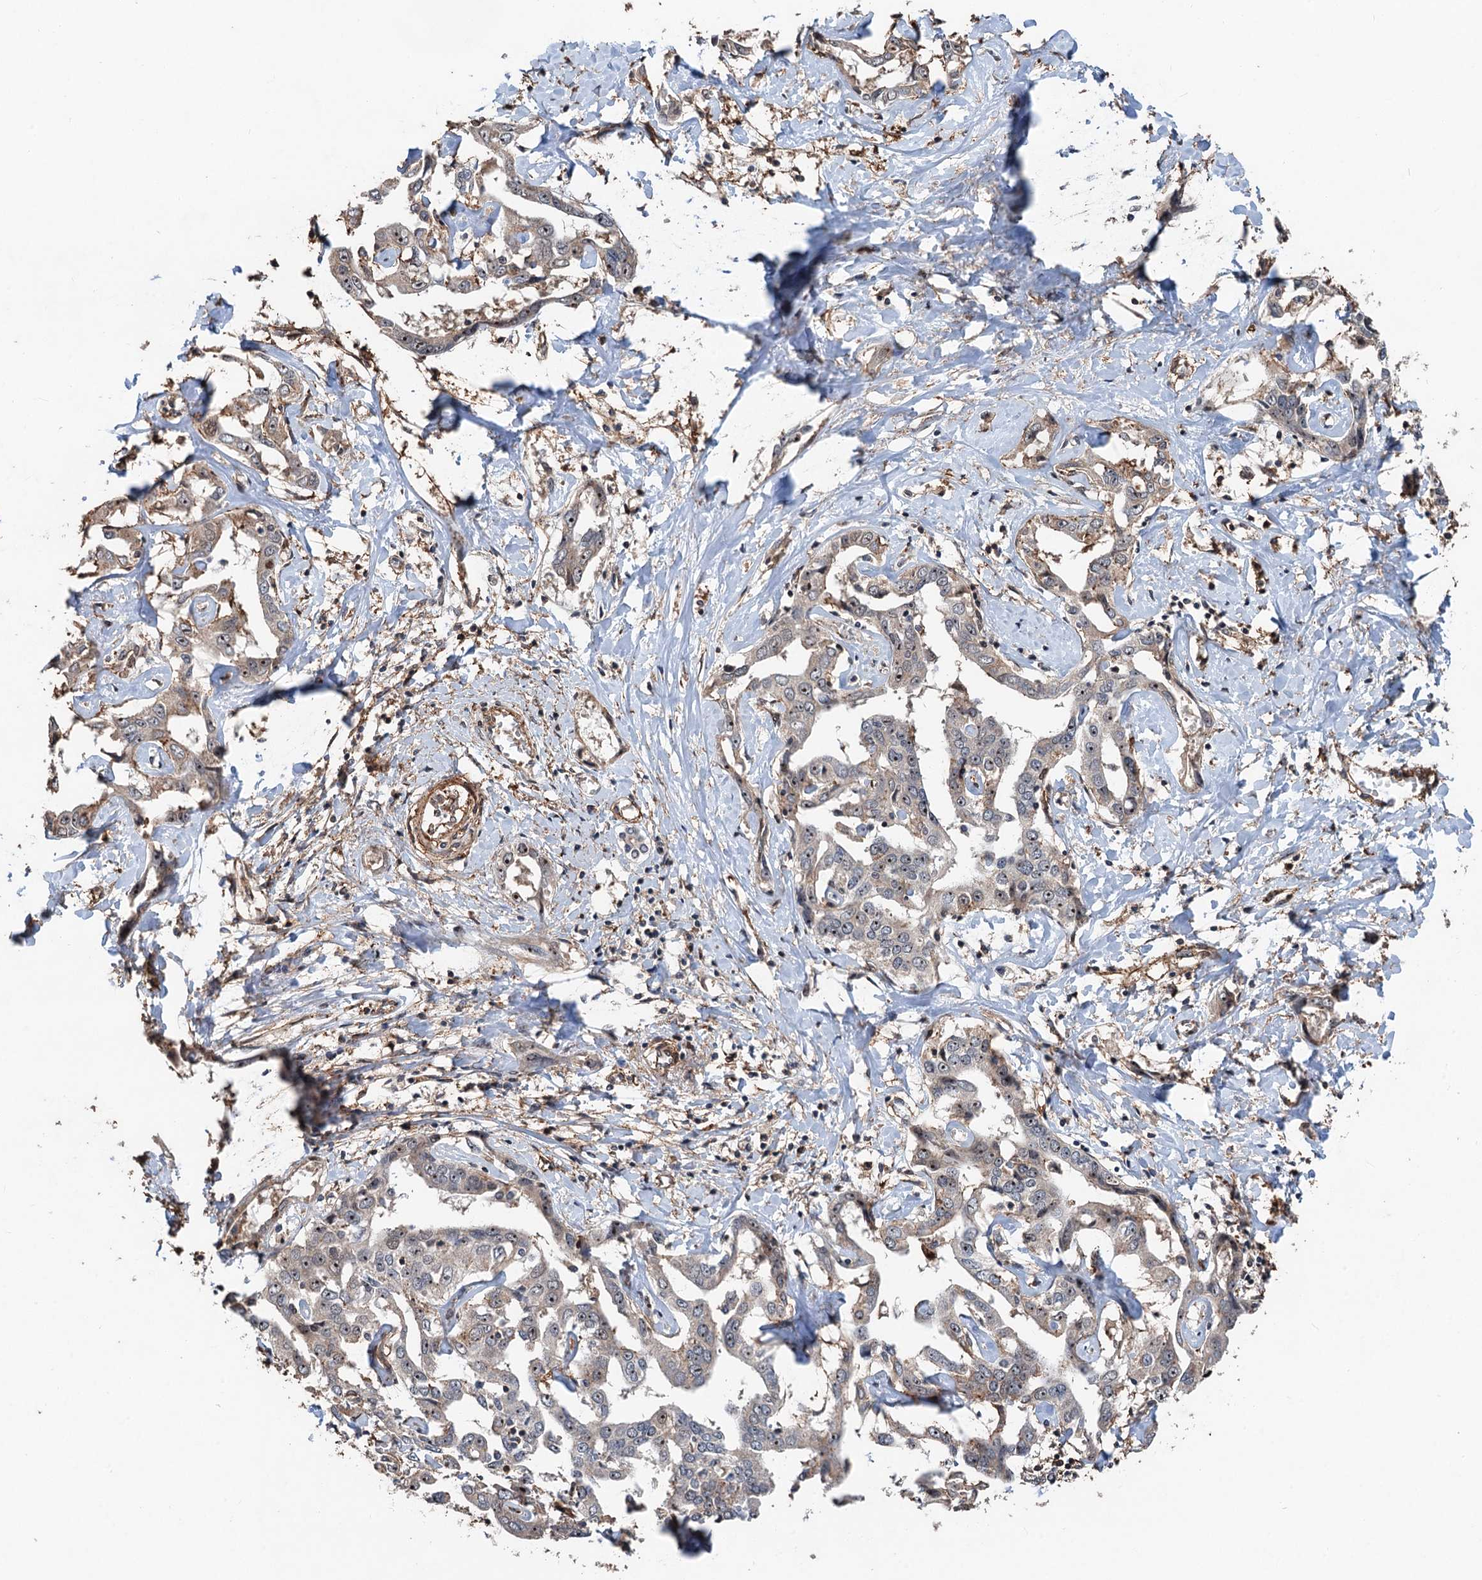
{"staining": {"intensity": "moderate", "quantity": "25%-75%", "location": "nuclear"}, "tissue": "liver cancer", "cell_type": "Tumor cells", "image_type": "cancer", "snomed": [{"axis": "morphology", "description": "Cholangiocarcinoma"}, {"axis": "topography", "description": "Liver"}], "caption": "Liver cancer (cholangiocarcinoma) tissue exhibits moderate nuclear staining in about 25%-75% of tumor cells (brown staining indicates protein expression, while blue staining denotes nuclei).", "gene": "TMA16", "patient": {"sex": "male", "age": 59}}